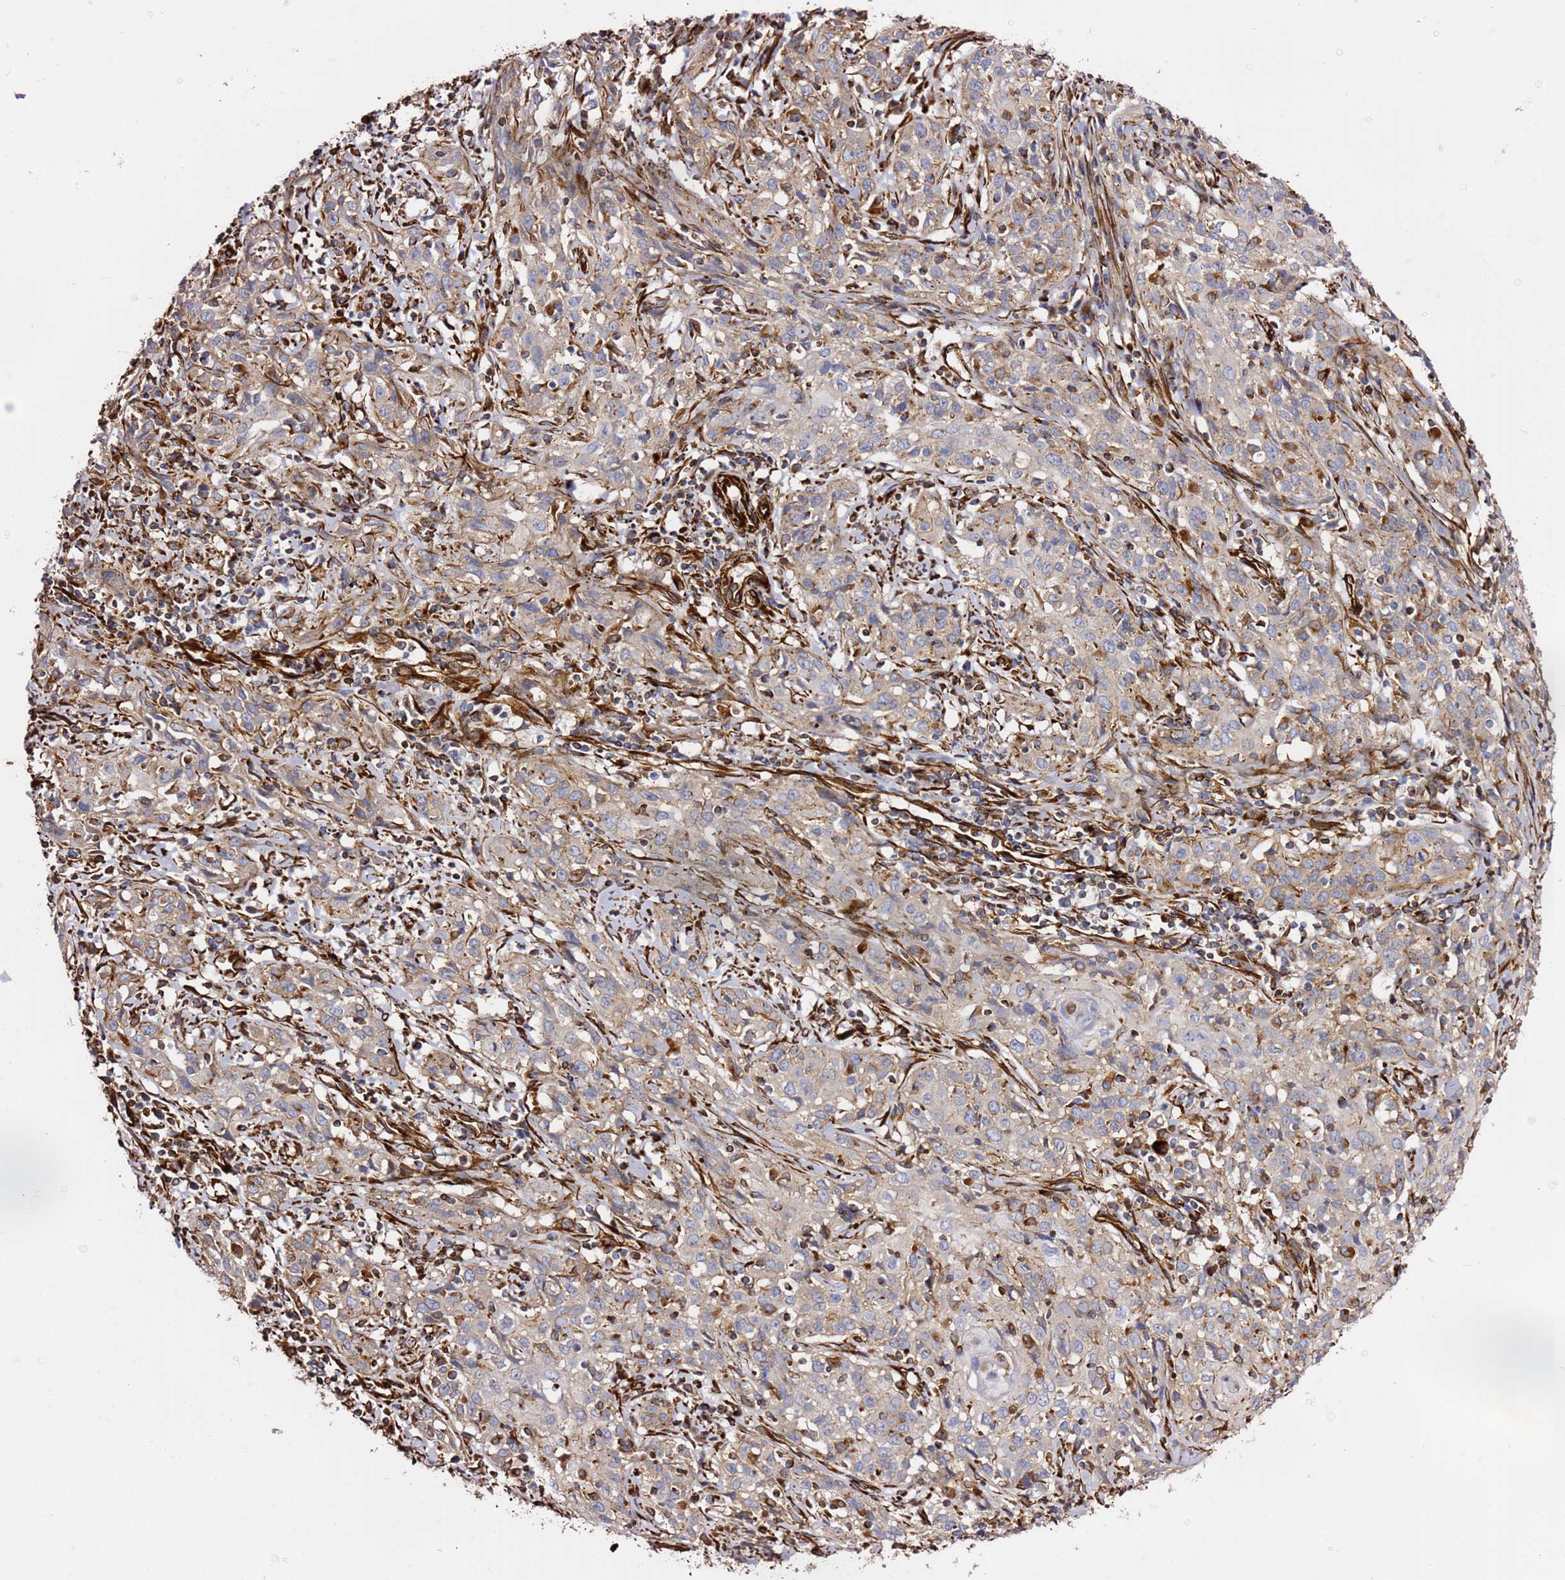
{"staining": {"intensity": "weak", "quantity": "<25%", "location": "cytoplasmic/membranous"}, "tissue": "cervical cancer", "cell_type": "Tumor cells", "image_type": "cancer", "snomed": [{"axis": "morphology", "description": "Squamous cell carcinoma, NOS"}, {"axis": "topography", "description": "Cervix"}], "caption": "Squamous cell carcinoma (cervical) stained for a protein using immunohistochemistry (IHC) demonstrates no positivity tumor cells.", "gene": "MRGPRE", "patient": {"sex": "female", "age": 57}}